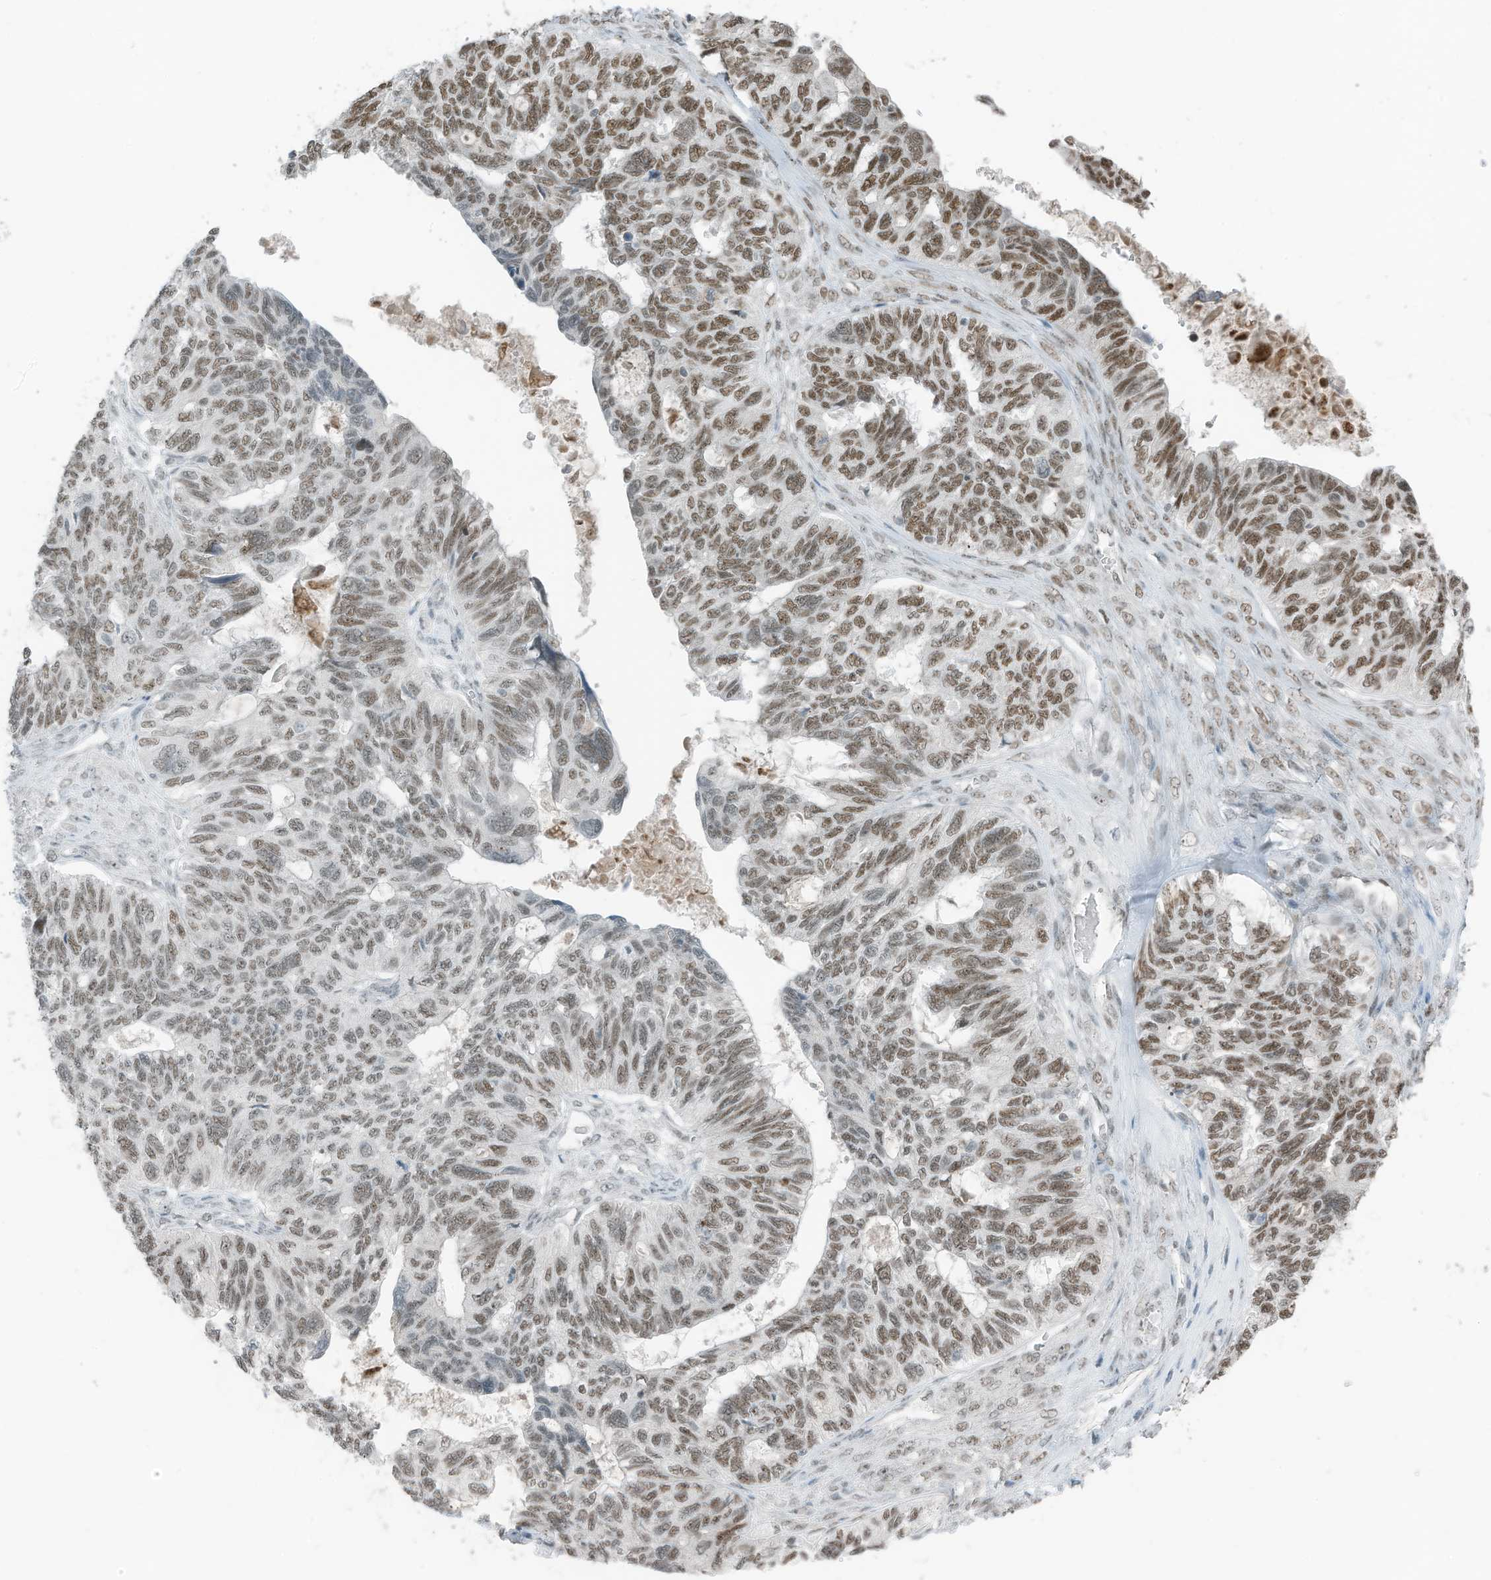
{"staining": {"intensity": "moderate", "quantity": ">75%", "location": "nuclear"}, "tissue": "ovarian cancer", "cell_type": "Tumor cells", "image_type": "cancer", "snomed": [{"axis": "morphology", "description": "Cystadenocarcinoma, serous, NOS"}, {"axis": "topography", "description": "Ovary"}], "caption": "An image of human ovarian cancer (serous cystadenocarcinoma) stained for a protein displays moderate nuclear brown staining in tumor cells.", "gene": "WRNIP1", "patient": {"sex": "female", "age": 79}}